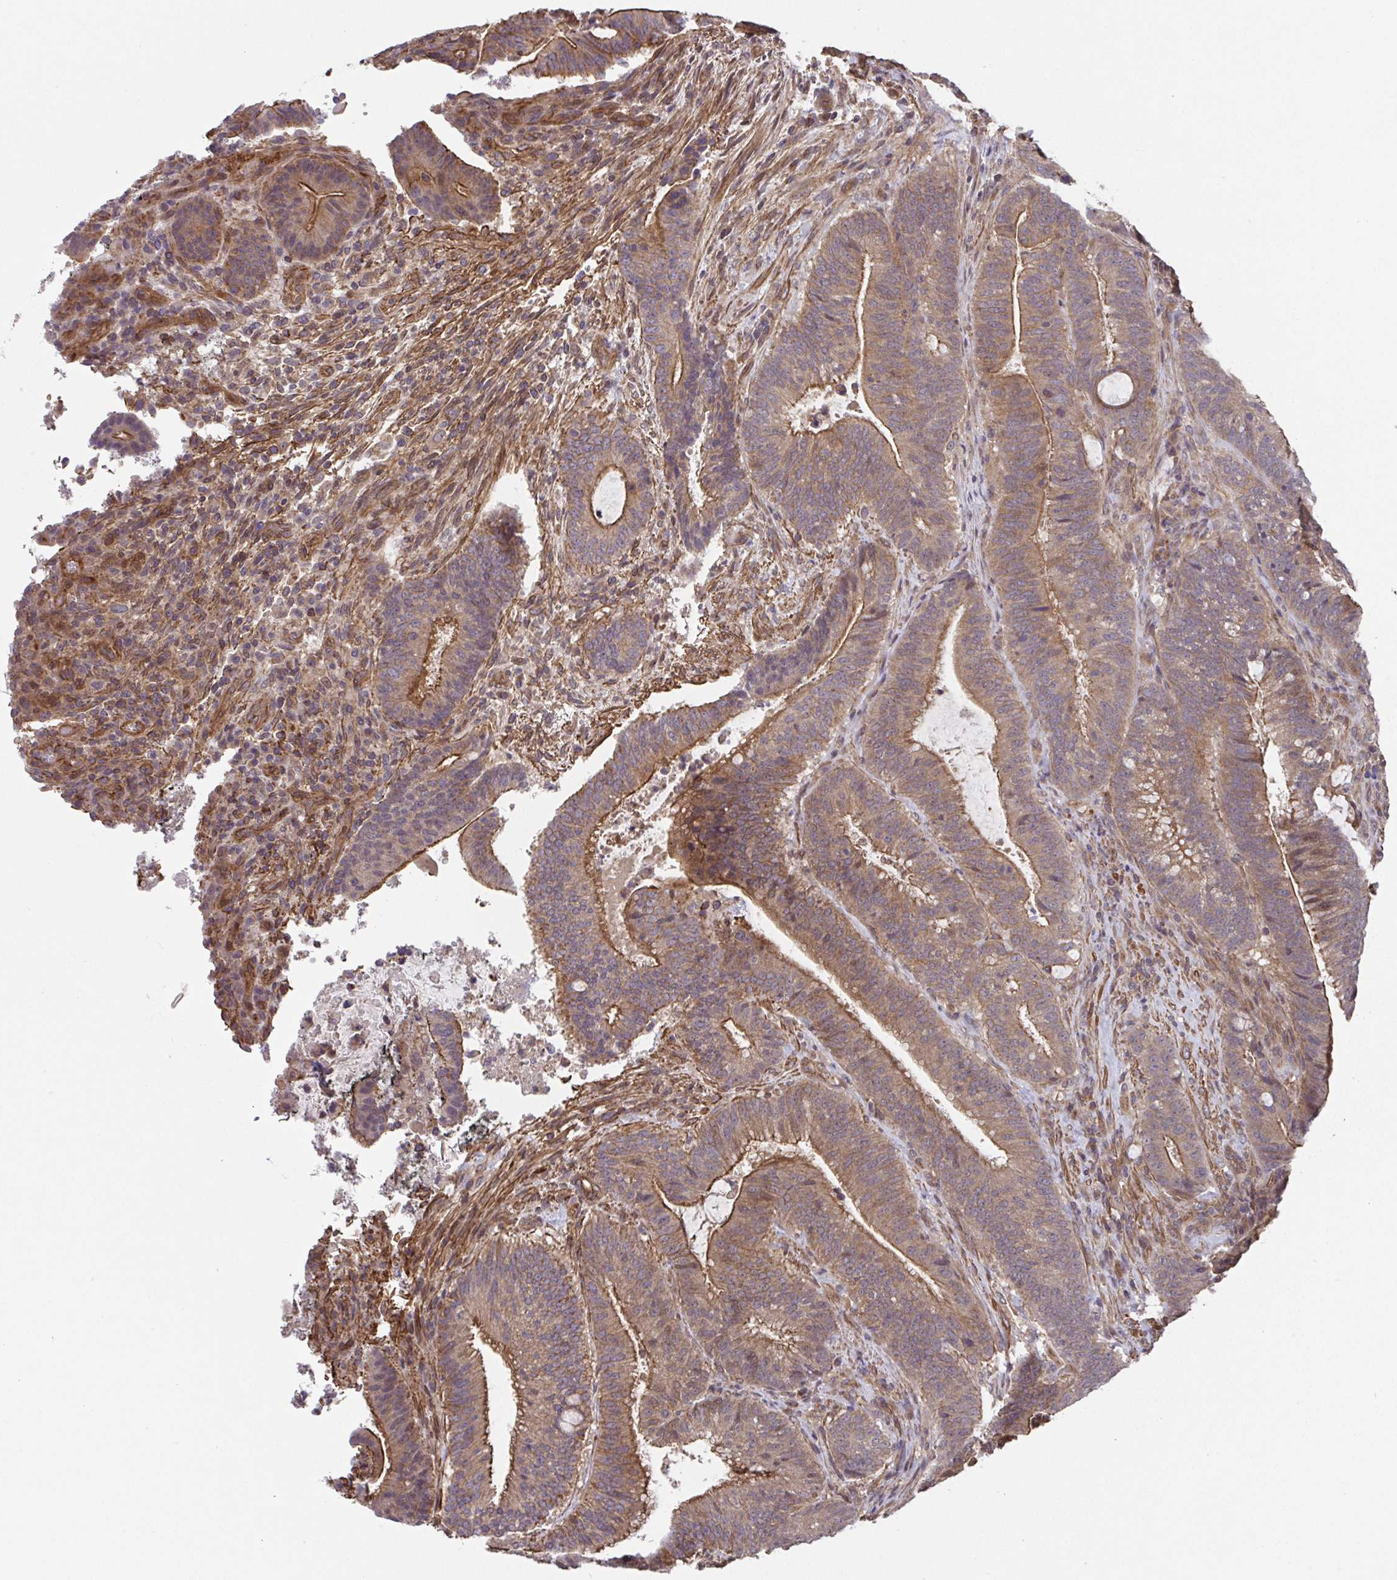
{"staining": {"intensity": "moderate", "quantity": ">75%", "location": "cytoplasmic/membranous"}, "tissue": "colorectal cancer", "cell_type": "Tumor cells", "image_type": "cancer", "snomed": [{"axis": "morphology", "description": "Adenocarcinoma, NOS"}, {"axis": "topography", "description": "Colon"}], "caption": "Moderate cytoplasmic/membranous protein expression is seen in approximately >75% of tumor cells in colorectal cancer.", "gene": "ZNF696", "patient": {"sex": "female", "age": 43}}